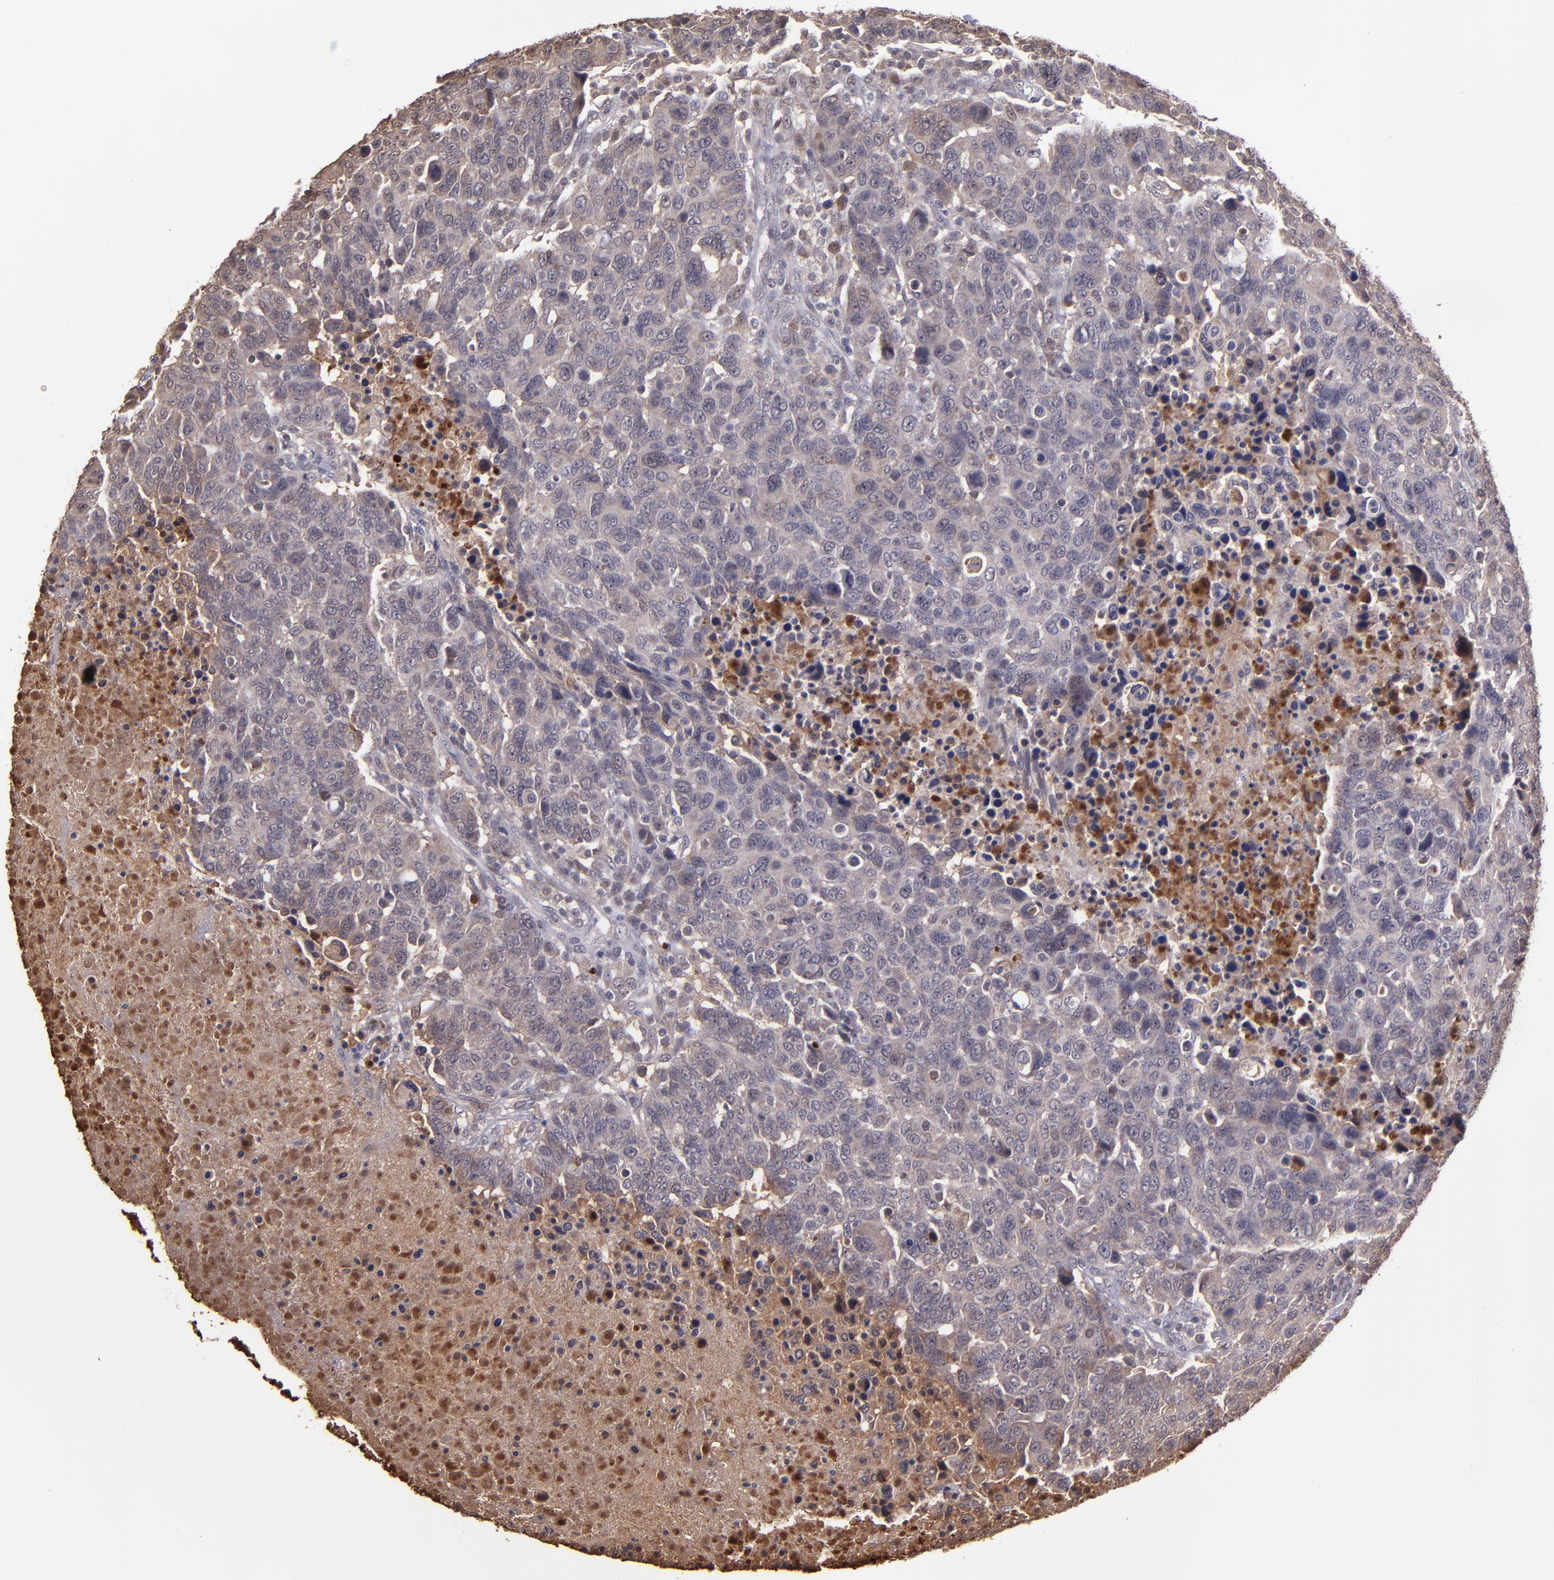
{"staining": {"intensity": "weak", "quantity": "25%-75%", "location": "cytoplasmic/membranous"}, "tissue": "breast cancer", "cell_type": "Tumor cells", "image_type": "cancer", "snomed": [{"axis": "morphology", "description": "Duct carcinoma"}, {"axis": "topography", "description": "Breast"}], "caption": "Breast cancer tissue exhibits weak cytoplasmic/membranous positivity in about 25%-75% of tumor cells", "gene": "SERPINF2", "patient": {"sex": "female", "age": 37}}